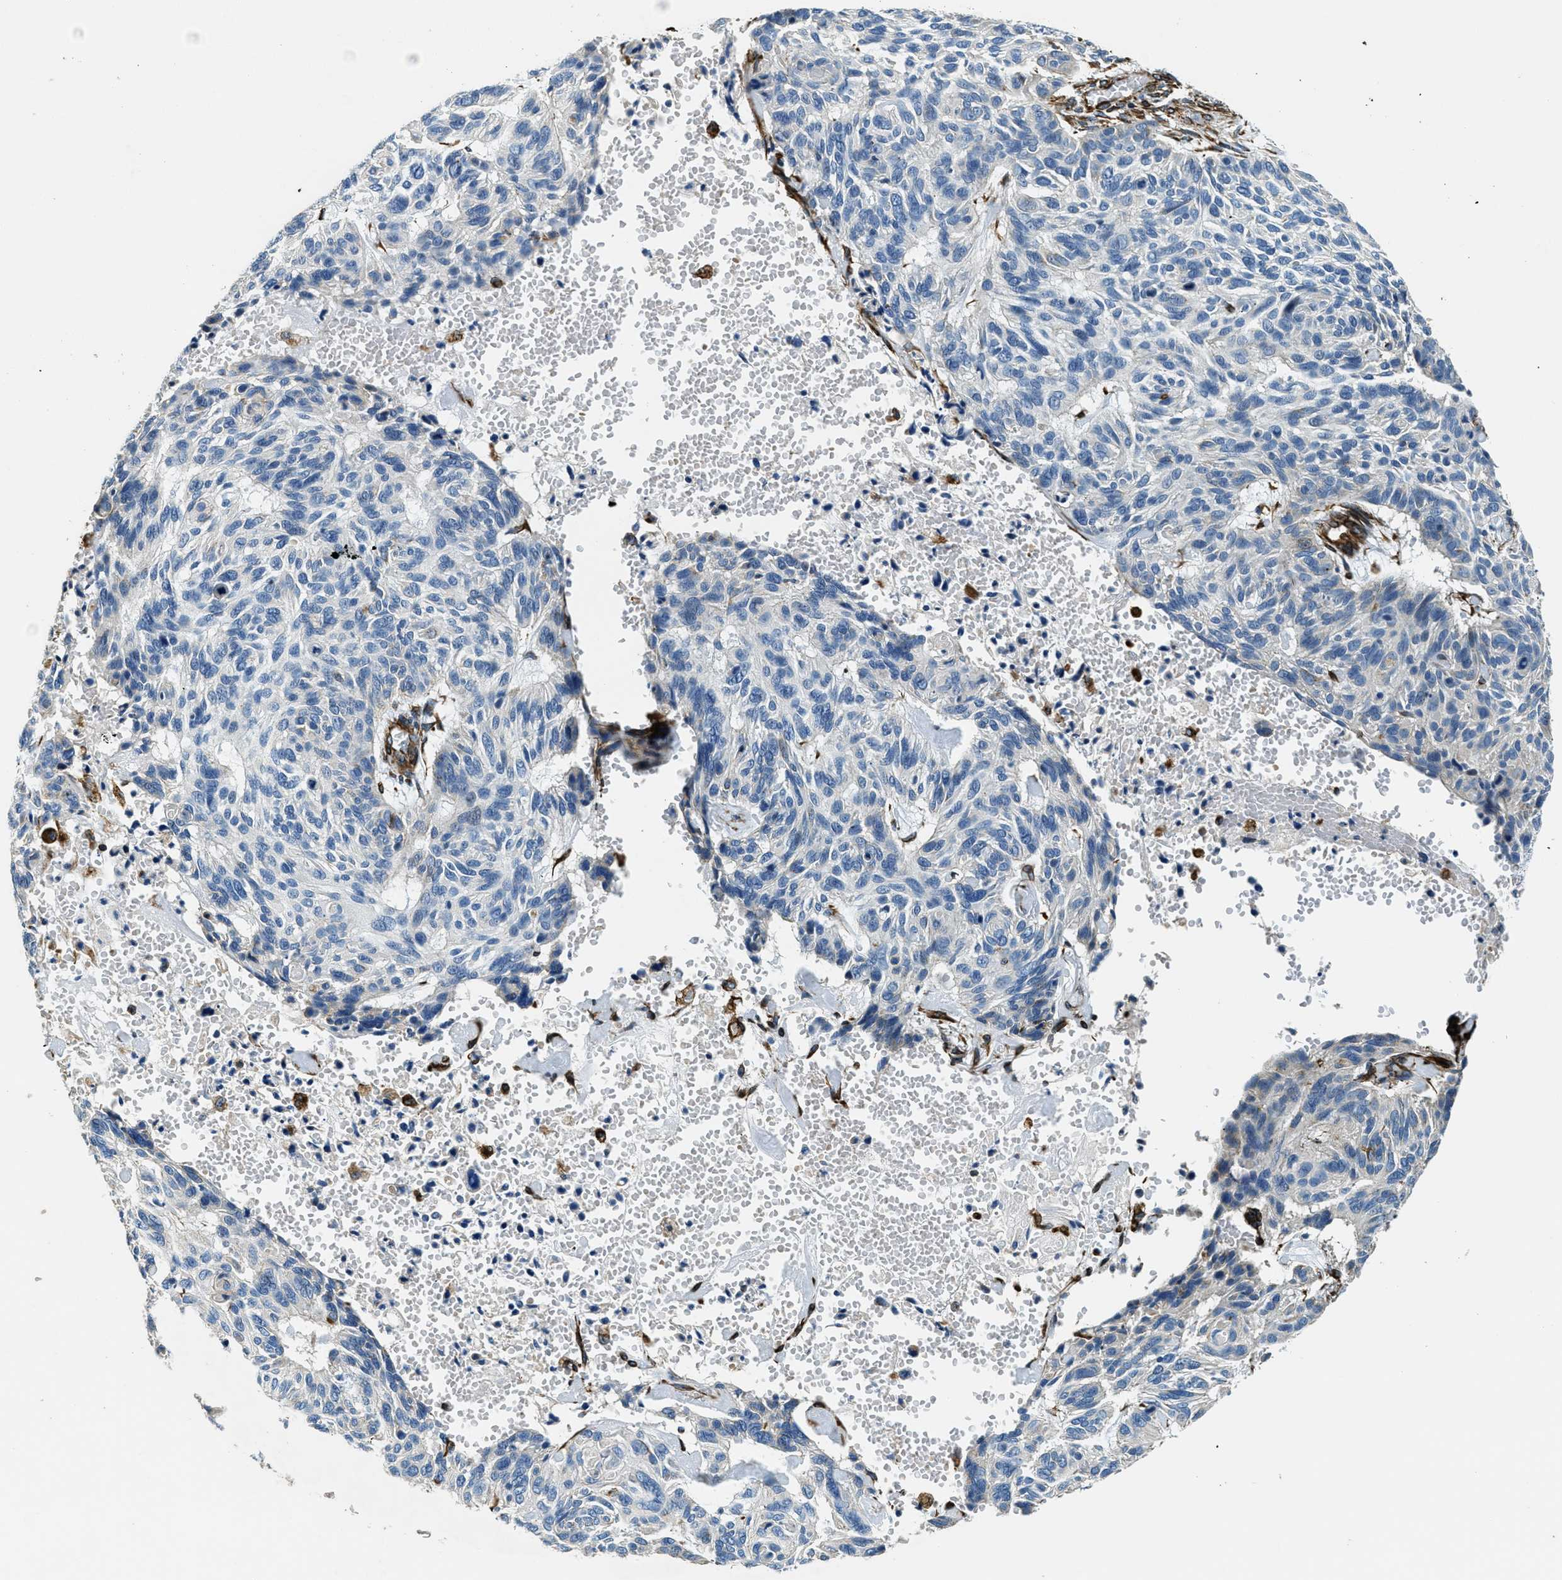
{"staining": {"intensity": "negative", "quantity": "none", "location": "none"}, "tissue": "skin cancer", "cell_type": "Tumor cells", "image_type": "cancer", "snomed": [{"axis": "morphology", "description": "Basal cell carcinoma"}, {"axis": "topography", "description": "Skin"}], "caption": "High power microscopy image of an IHC micrograph of skin cancer (basal cell carcinoma), revealing no significant positivity in tumor cells.", "gene": "GNS", "patient": {"sex": "male", "age": 85}}